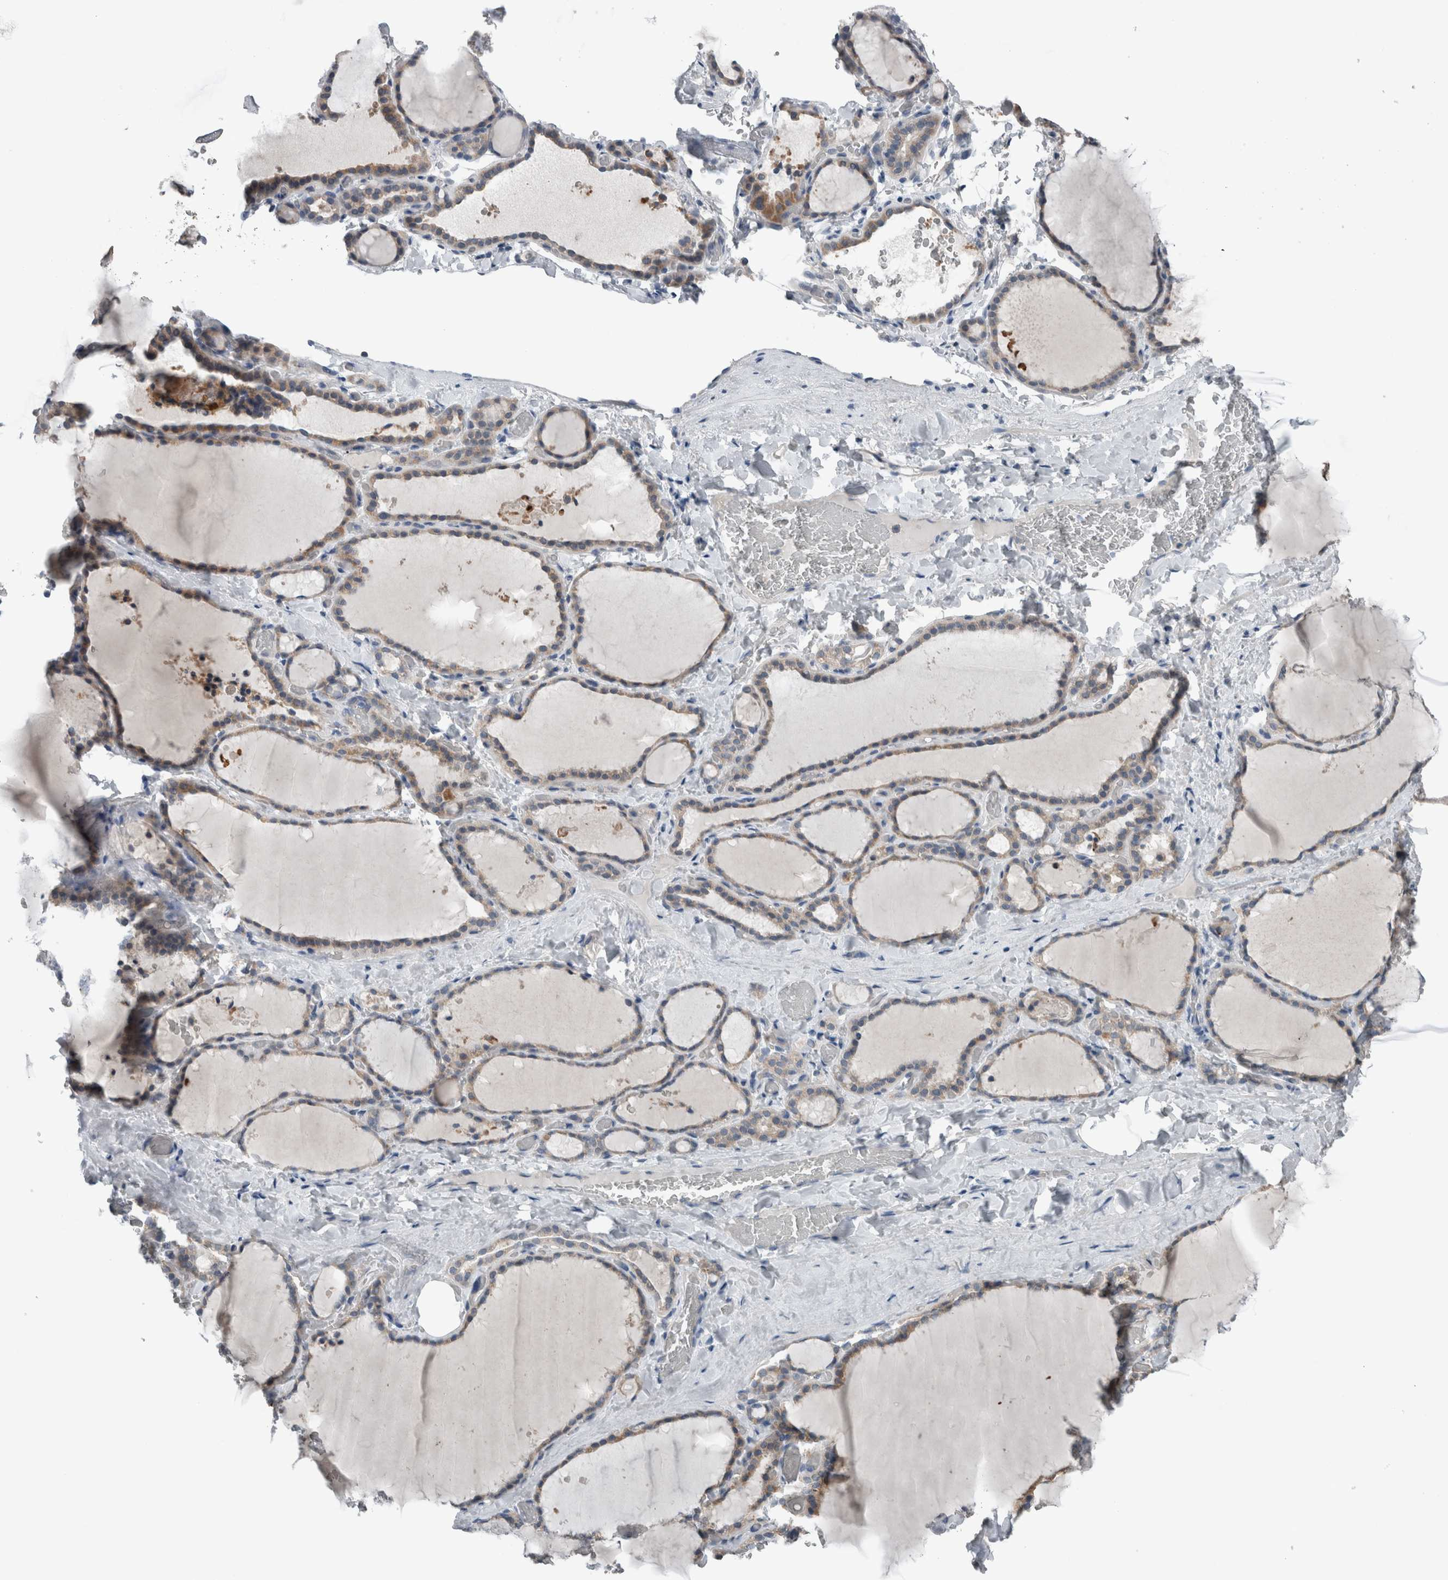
{"staining": {"intensity": "weak", "quantity": ">75%", "location": "cytoplasmic/membranous"}, "tissue": "thyroid gland", "cell_type": "Glandular cells", "image_type": "normal", "snomed": [{"axis": "morphology", "description": "Normal tissue, NOS"}, {"axis": "topography", "description": "Thyroid gland"}], "caption": "Normal thyroid gland was stained to show a protein in brown. There is low levels of weak cytoplasmic/membranous positivity in about >75% of glandular cells.", "gene": "CRNN", "patient": {"sex": "female", "age": 22}}